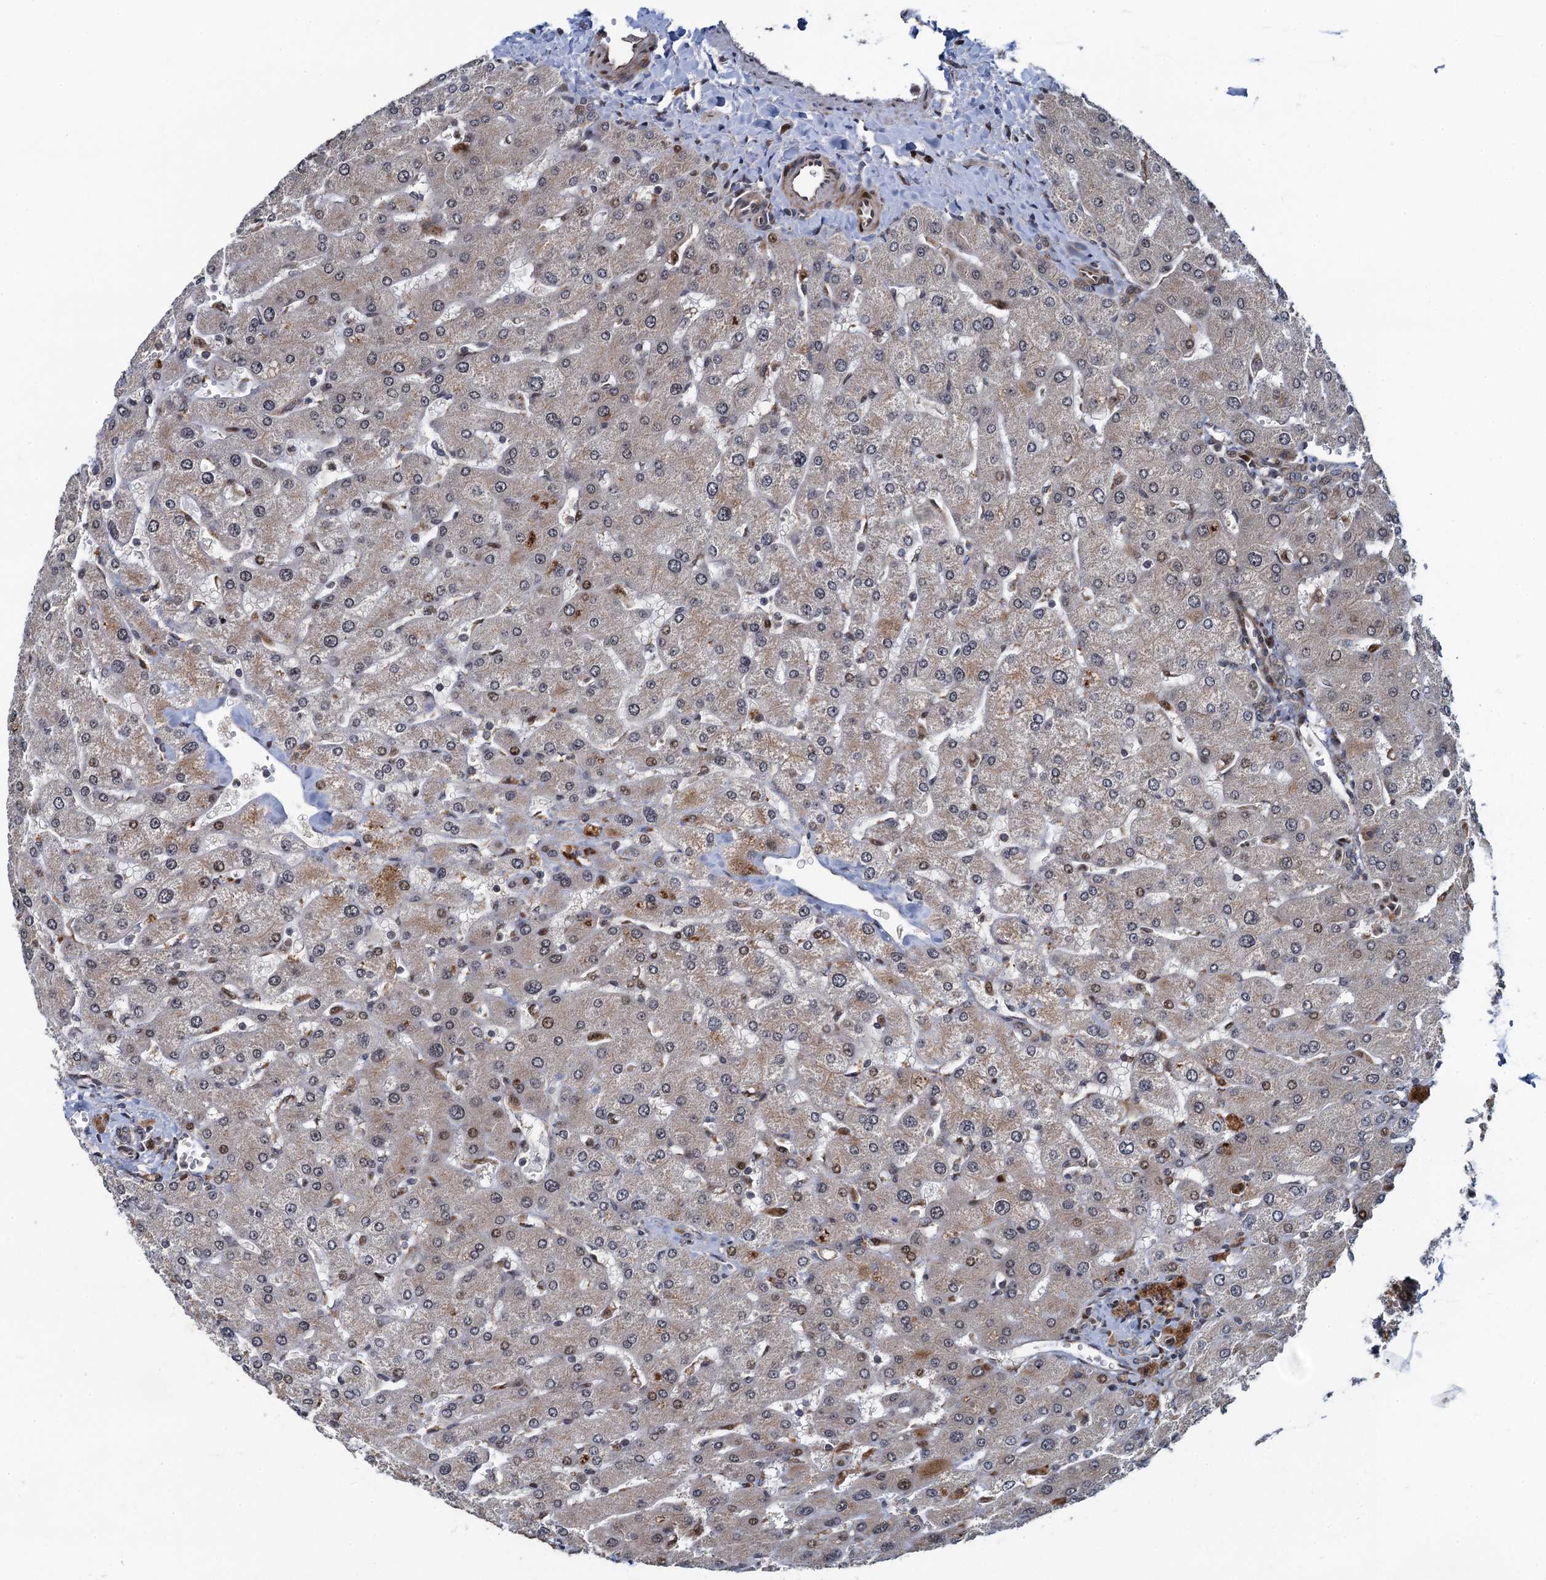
{"staining": {"intensity": "weak", "quantity": ">75%", "location": "nuclear"}, "tissue": "liver", "cell_type": "Cholangiocytes", "image_type": "normal", "snomed": [{"axis": "morphology", "description": "Normal tissue, NOS"}, {"axis": "topography", "description": "Liver"}], "caption": "Immunohistochemistry staining of benign liver, which demonstrates low levels of weak nuclear expression in approximately >75% of cholangiocytes indicating weak nuclear protein staining. The staining was performed using DAB (brown) for protein detection and nuclei were counterstained in hematoxylin (blue).", "gene": "ATOSA", "patient": {"sex": "male", "age": 55}}